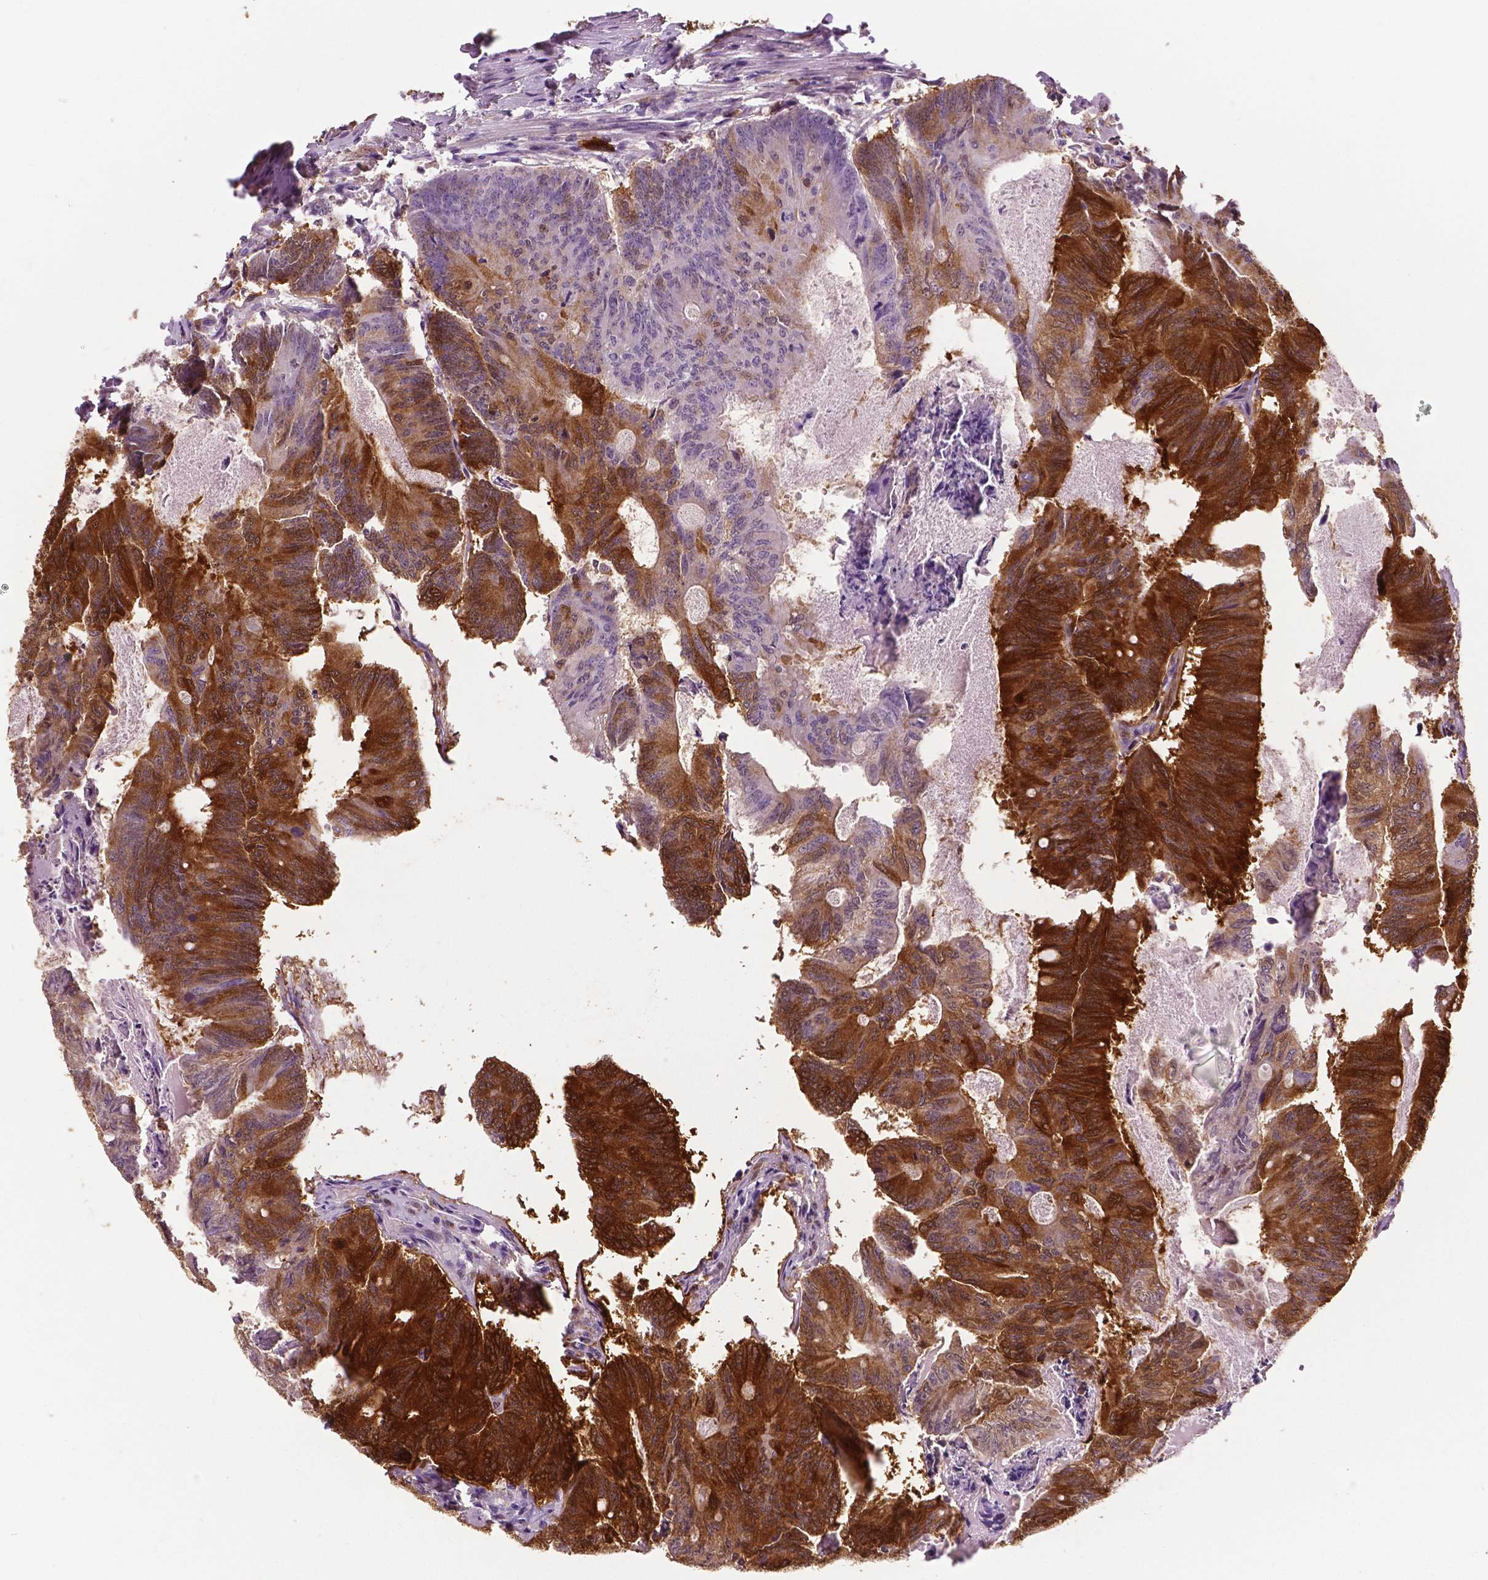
{"staining": {"intensity": "strong", "quantity": "25%-75%", "location": "cytoplasmic/membranous"}, "tissue": "colorectal cancer", "cell_type": "Tumor cells", "image_type": "cancer", "snomed": [{"axis": "morphology", "description": "Adenocarcinoma, NOS"}, {"axis": "topography", "description": "Colon"}], "caption": "Adenocarcinoma (colorectal) stained with a brown dye shows strong cytoplasmic/membranous positive positivity in approximately 25%-75% of tumor cells.", "gene": "PHGDH", "patient": {"sex": "female", "age": 70}}